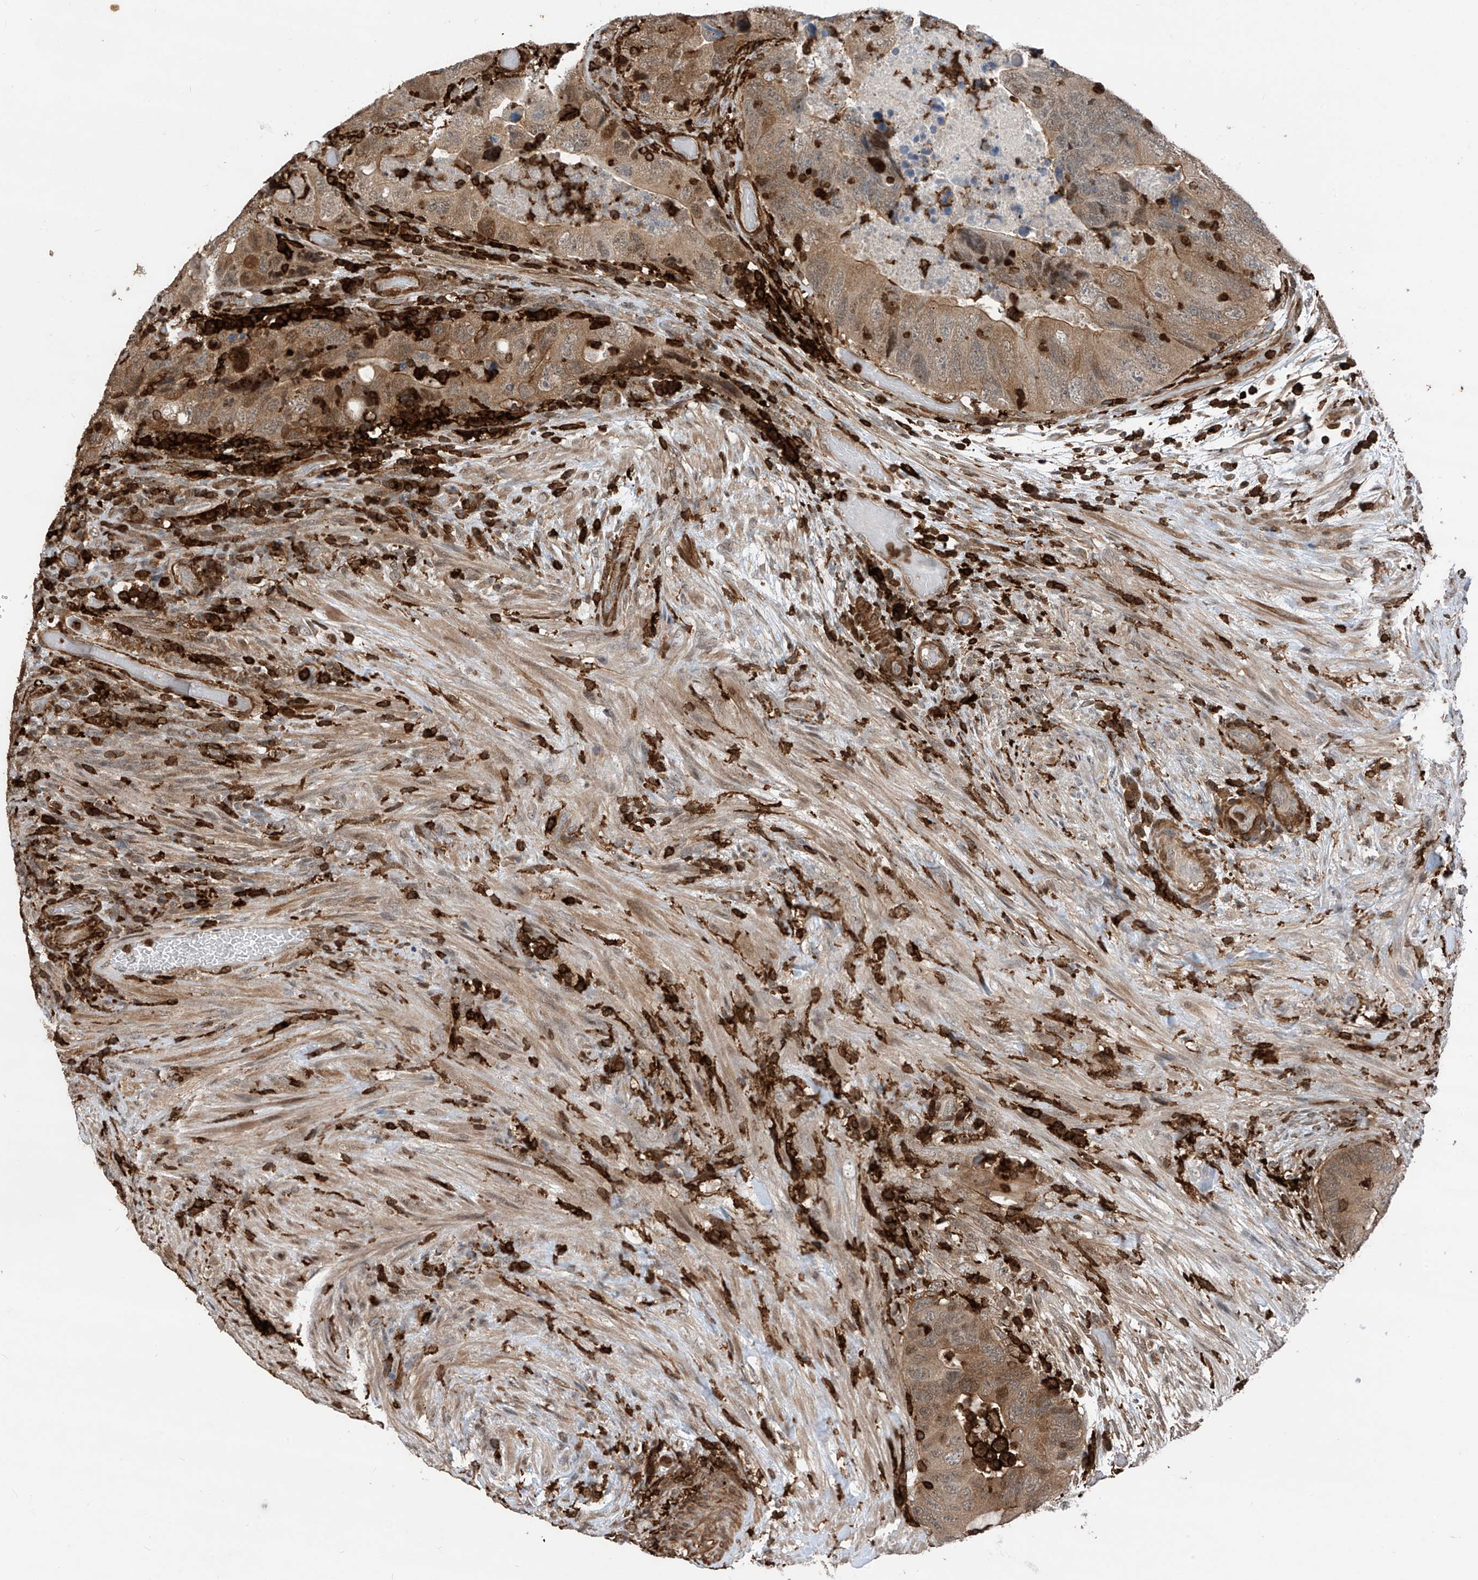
{"staining": {"intensity": "moderate", "quantity": ">75%", "location": "cytoplasmic/membranous,nuclear"}, "tissue": "colorectal cancer", "cell_type": "Tumor cells", "image_type": "cancer", "snomed": [{"axis": "morphology", "description": "Adenocarcinoma, NOS"}, {"axis": "topography", "description": "Rectum"}], "caption": "Immunohistochemistry (IHC) (DAB) staining of human colorectal cancer (adenocarcinoma) demonstrates moderate cytoplasmic/membranous and nuclear protein staining in about >75% of tumor cells.", "gene": "MICAL1", "patient": {"sex": "male", "age": 63}}